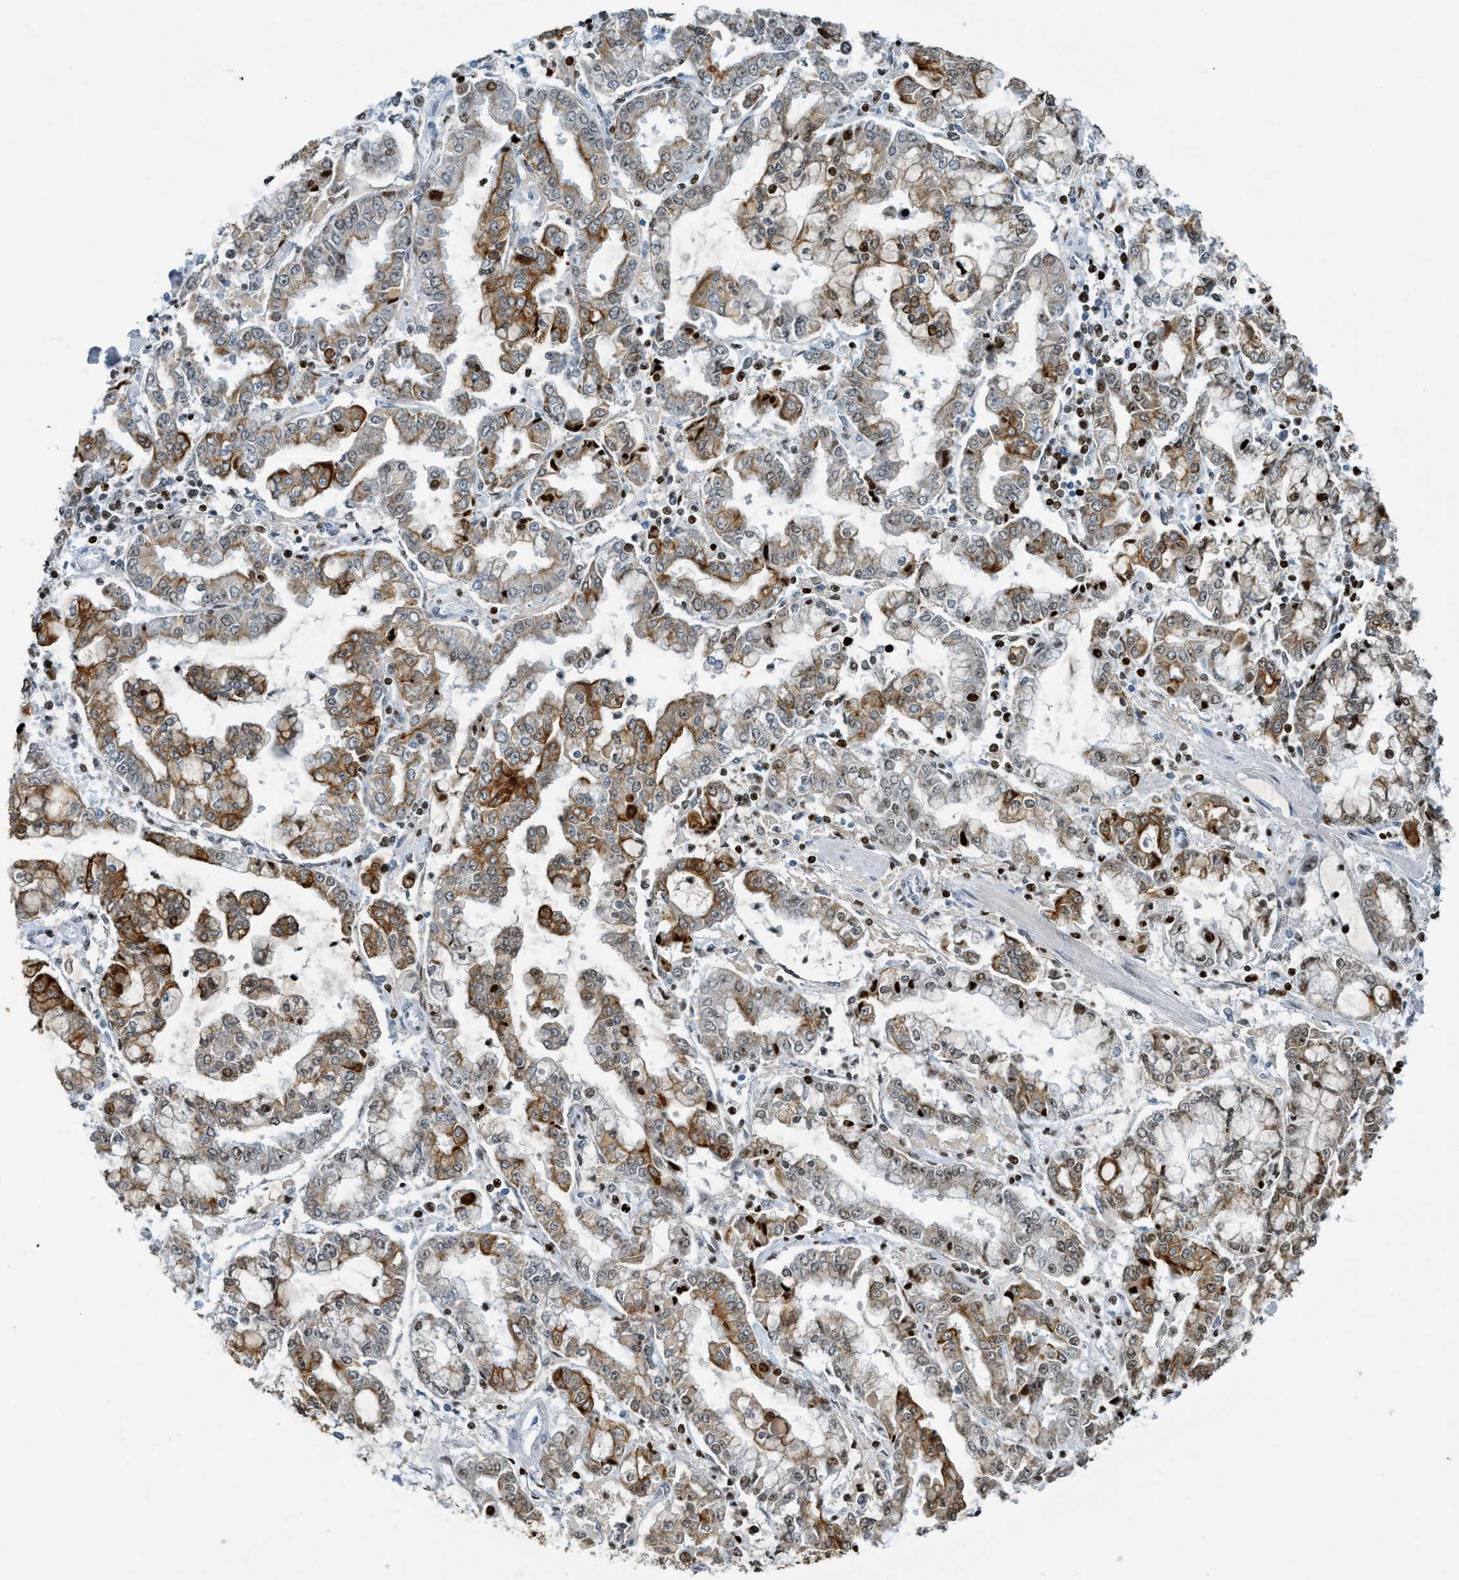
{"staining": {"intensity": "moderate", "quantity": "25%-75%", "location": "cytoplasmic/membranous"}, "tissue": "stomach cancer", "cell_type": "Tumor cells", "image_type": "cancer", "snomed": [{"axis": "morphology", "description": "Adenocarcinoma, NOS"}, {"axis": "topography", "description": "Stomach"}], "caption": "This is a micrograph of IHC staining of stomach cancer (adenocarcinoma), which shows moderate positivity in the cytoplasmic/membranous of tumor cells.", "gene": "SH3D19", "patient": {"sex": "male", "age": 76}}